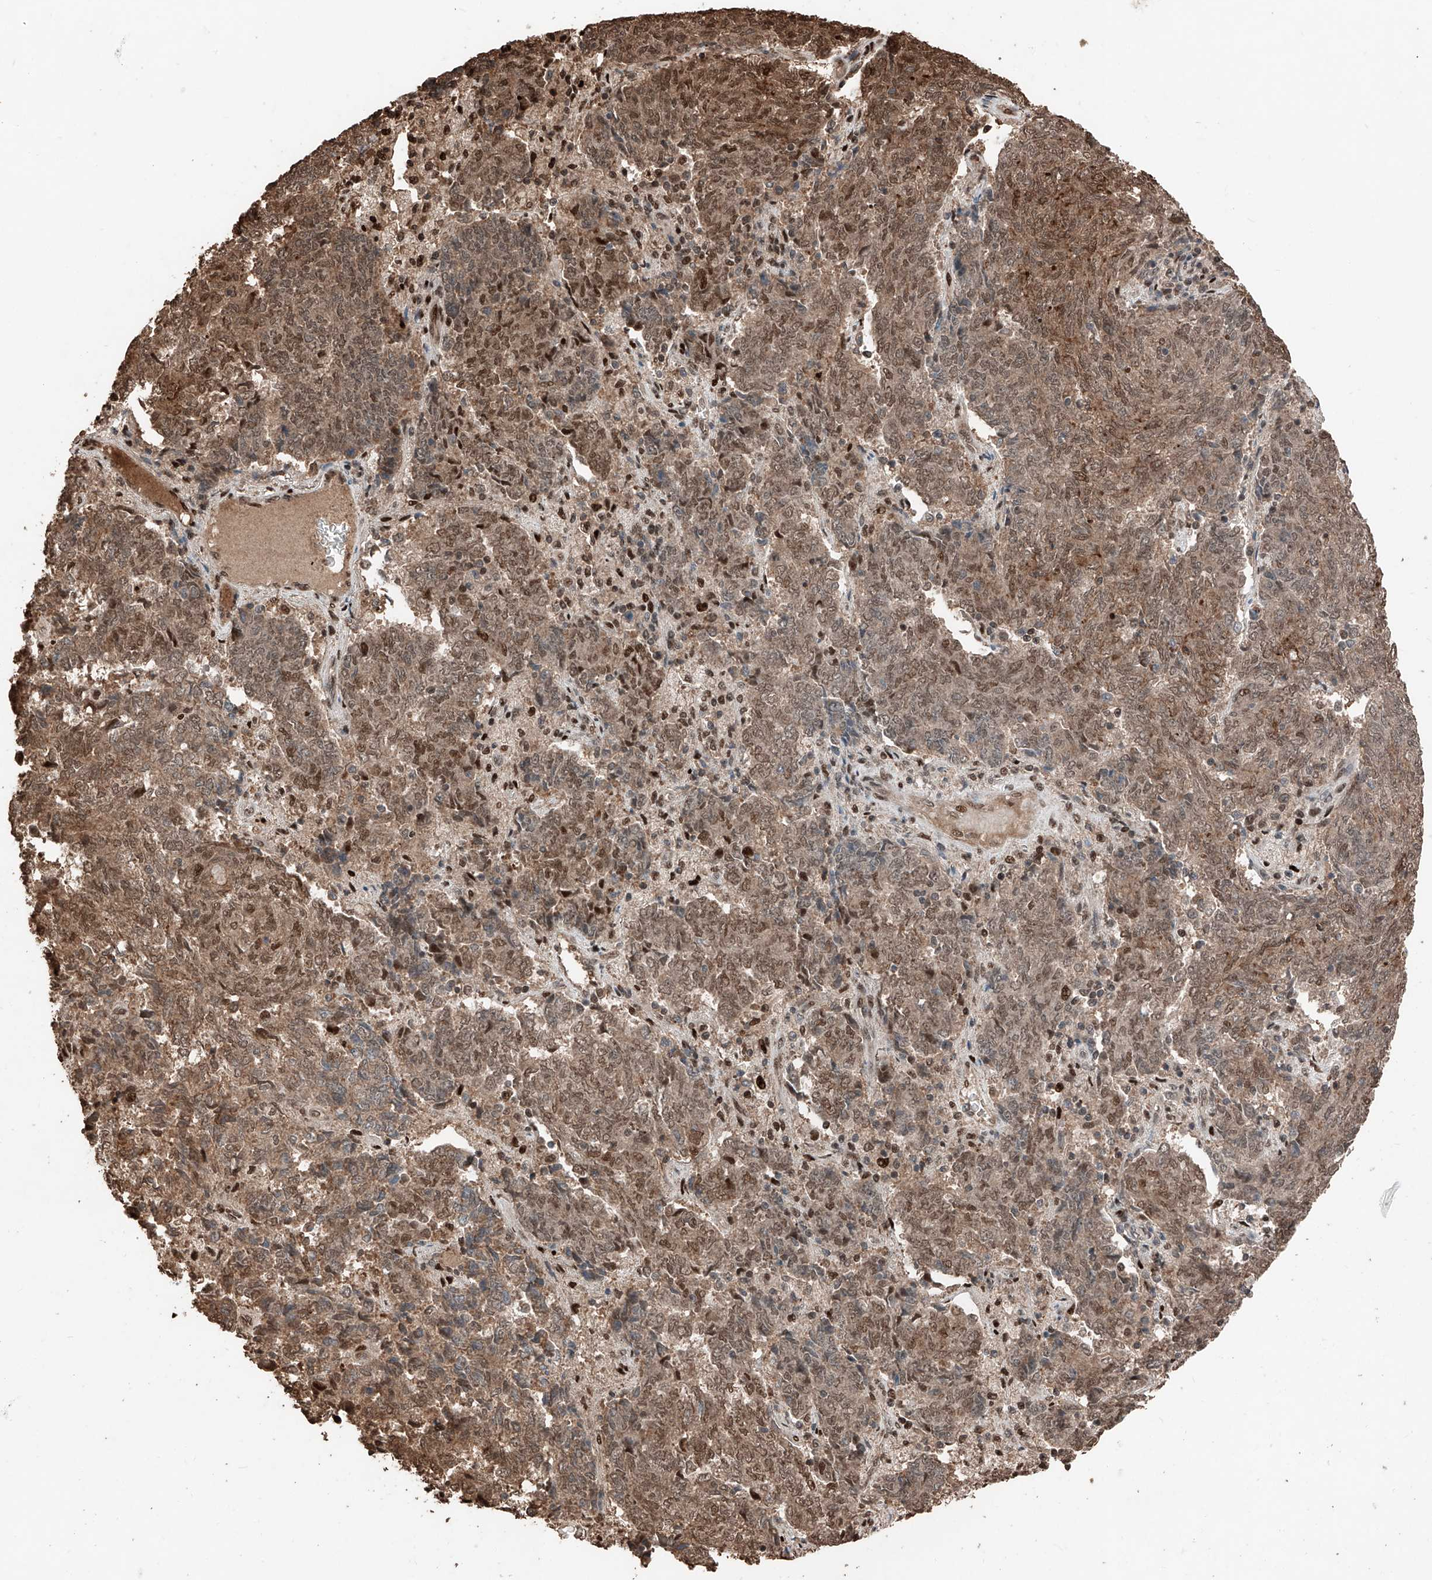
{"staining": {"intensity": "moderate", "quantity": ">75%", "location": "cytoplasmic/membranous,nuclear"}, "tissue": "endometrial cancer", "cell_type": "Tumor cells", "image_type": "cancer", "snomed": [{"axis": "morphology", "description": "Adenocarcinoma, NOS"}, {"axis": "topography", "description": "Endometrium"}], "caption": "Tumor cells show medium levels of moderate cytoplasmic/membranous and nuclear staining in about >75% of cells in human endometrial cancer. Using DAB (3,3'-diaminobenzidine) (brown) and hematoxylin (blue) stains, captured at high magnification using brightfield microscopy.", "gene": "RMND1", "patient": {"sex": "female", "age": 80}}